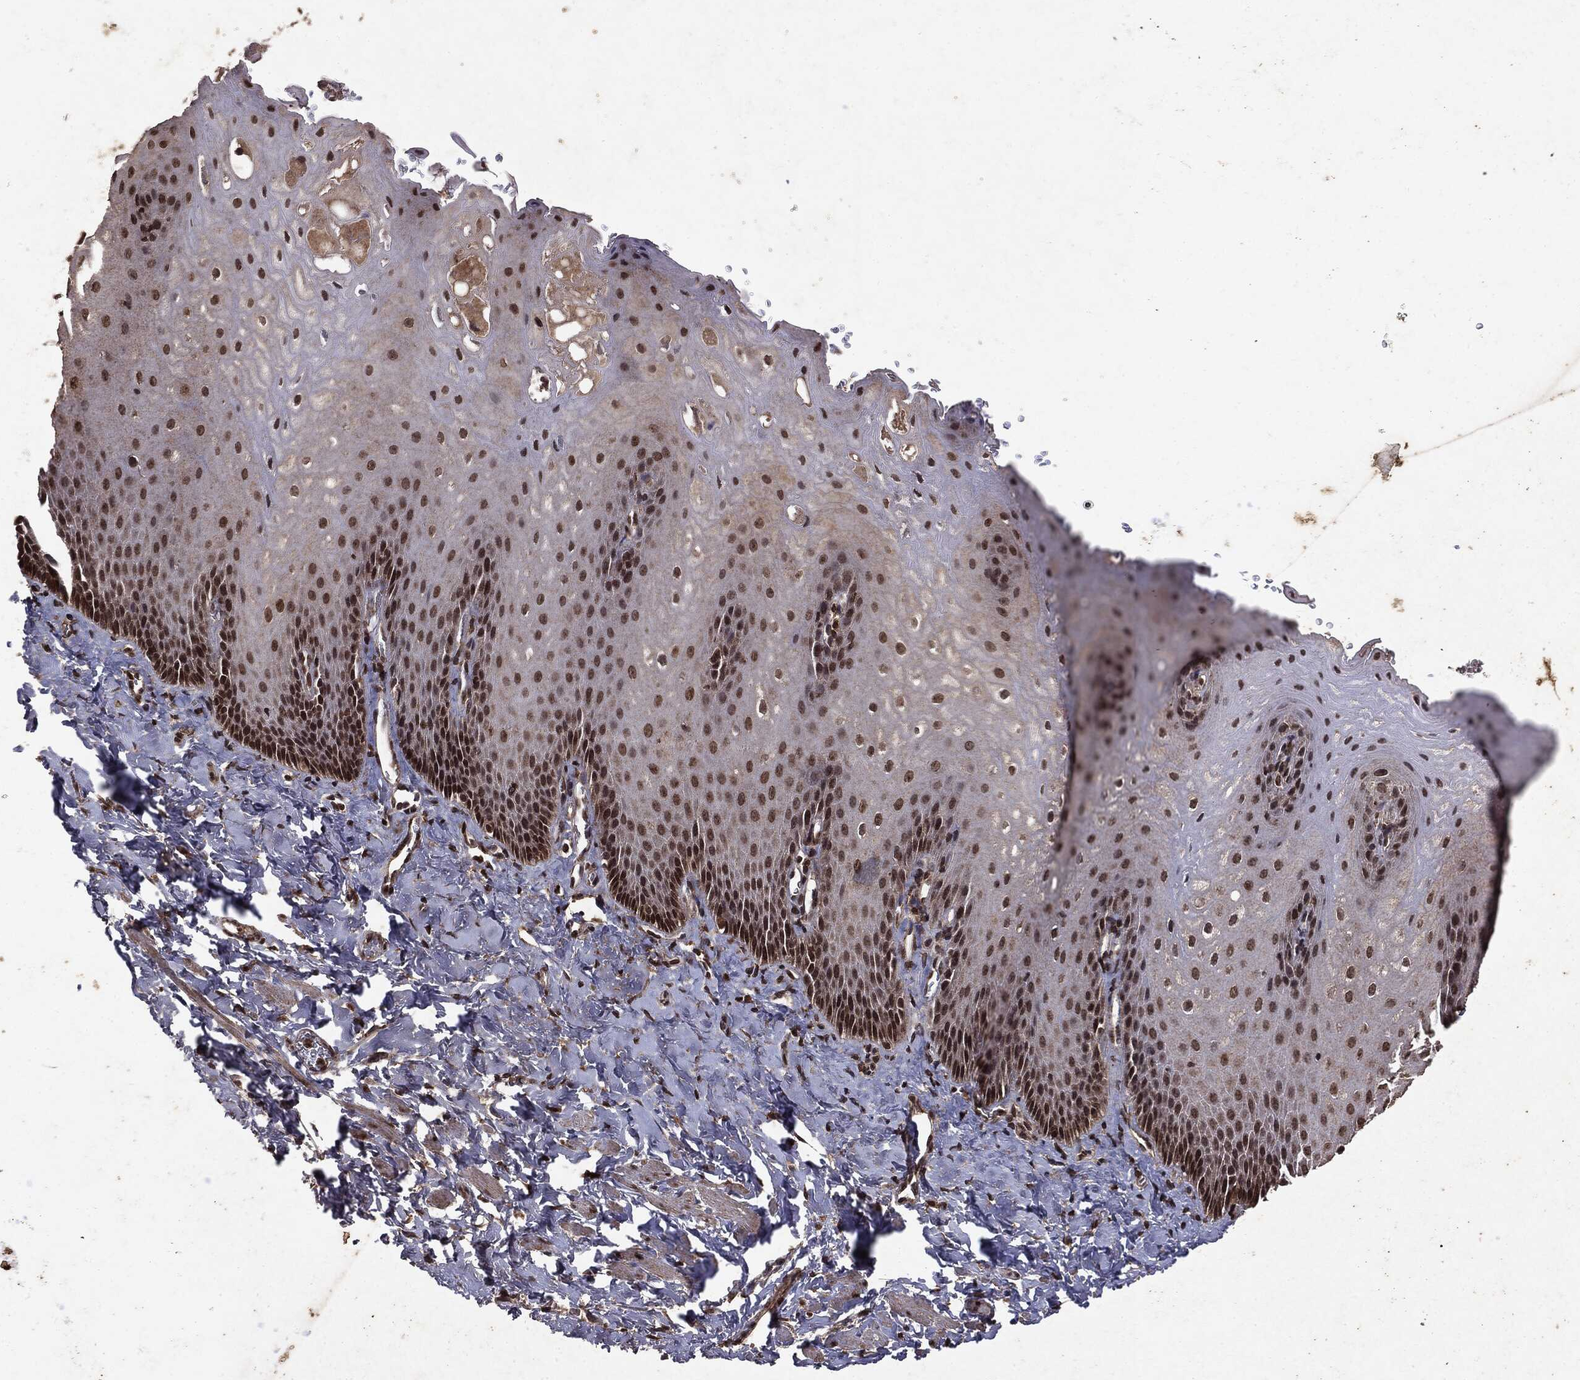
{"staining": {"intensity": "strong", "quantity": "<25%", "location": "nuclear"}, "tissue": "esophagus", "cell_type": "Squamous epithelial cells", "image_type": "normal", "snomed": [{"axis": "morphology", "description": "Normal tissue, NOS"}, {"axis": "topography", "description": "Esophagus"}], "caption": "Immunohistochemical staining of normal esophagus demonstrates <25% levels of strong nuclear protein positivity in about <25% of squamous epithelial cells. The protein is shown in brown color, while the nuclei are stained blue.", "gene": "PEBP1", "patient": {"sex": "male", "age": 64}}